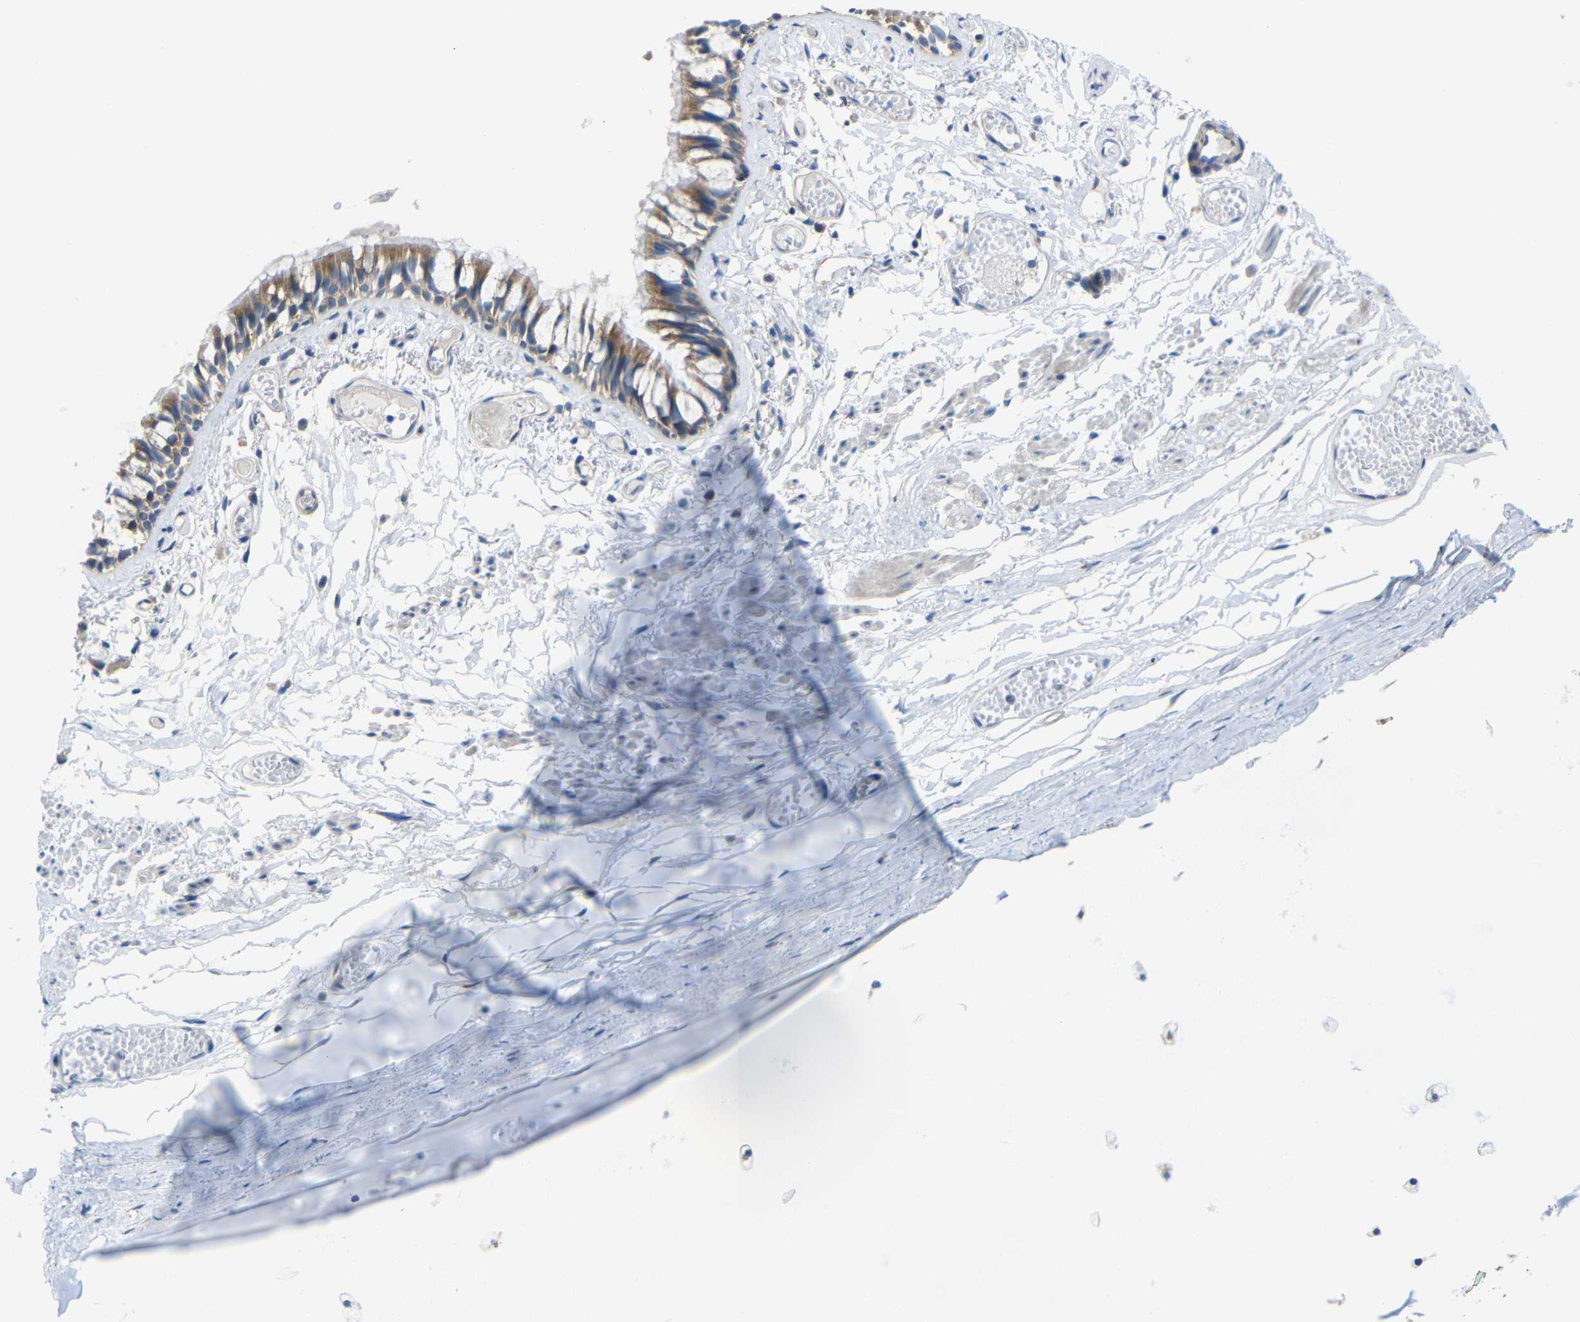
{"staining": {"intensity": "moderate", "quantity": ">75%", "location": "cytoplasmic/membranous"}, "tissue": "bronchus", "cell_type": "Respiratory epithelial cells", "image_type": "normal", "snomed": [{"axis": "morphology", "description": "Normal tissue, NOS"}, {"axis": "morphology", "description": "Inflammation, NOS"}, {"axis": "topography", "description": "Cartilage tissue"}, {"axis": "topography", "description": "Lung"}], "caption": "Protein staining shows moderate cytoplasmic/membranous staining in approximately >75% of respiratory epithelial cells in unremarkable bronchus. The staining was performed using DAB to visualize the protein expression in brown, while the nuclei were stained in blue with hematoxylin (Magnification: 20x).", "gene": "SYPL1", "patient": {"sex": "male", "age": 71}}